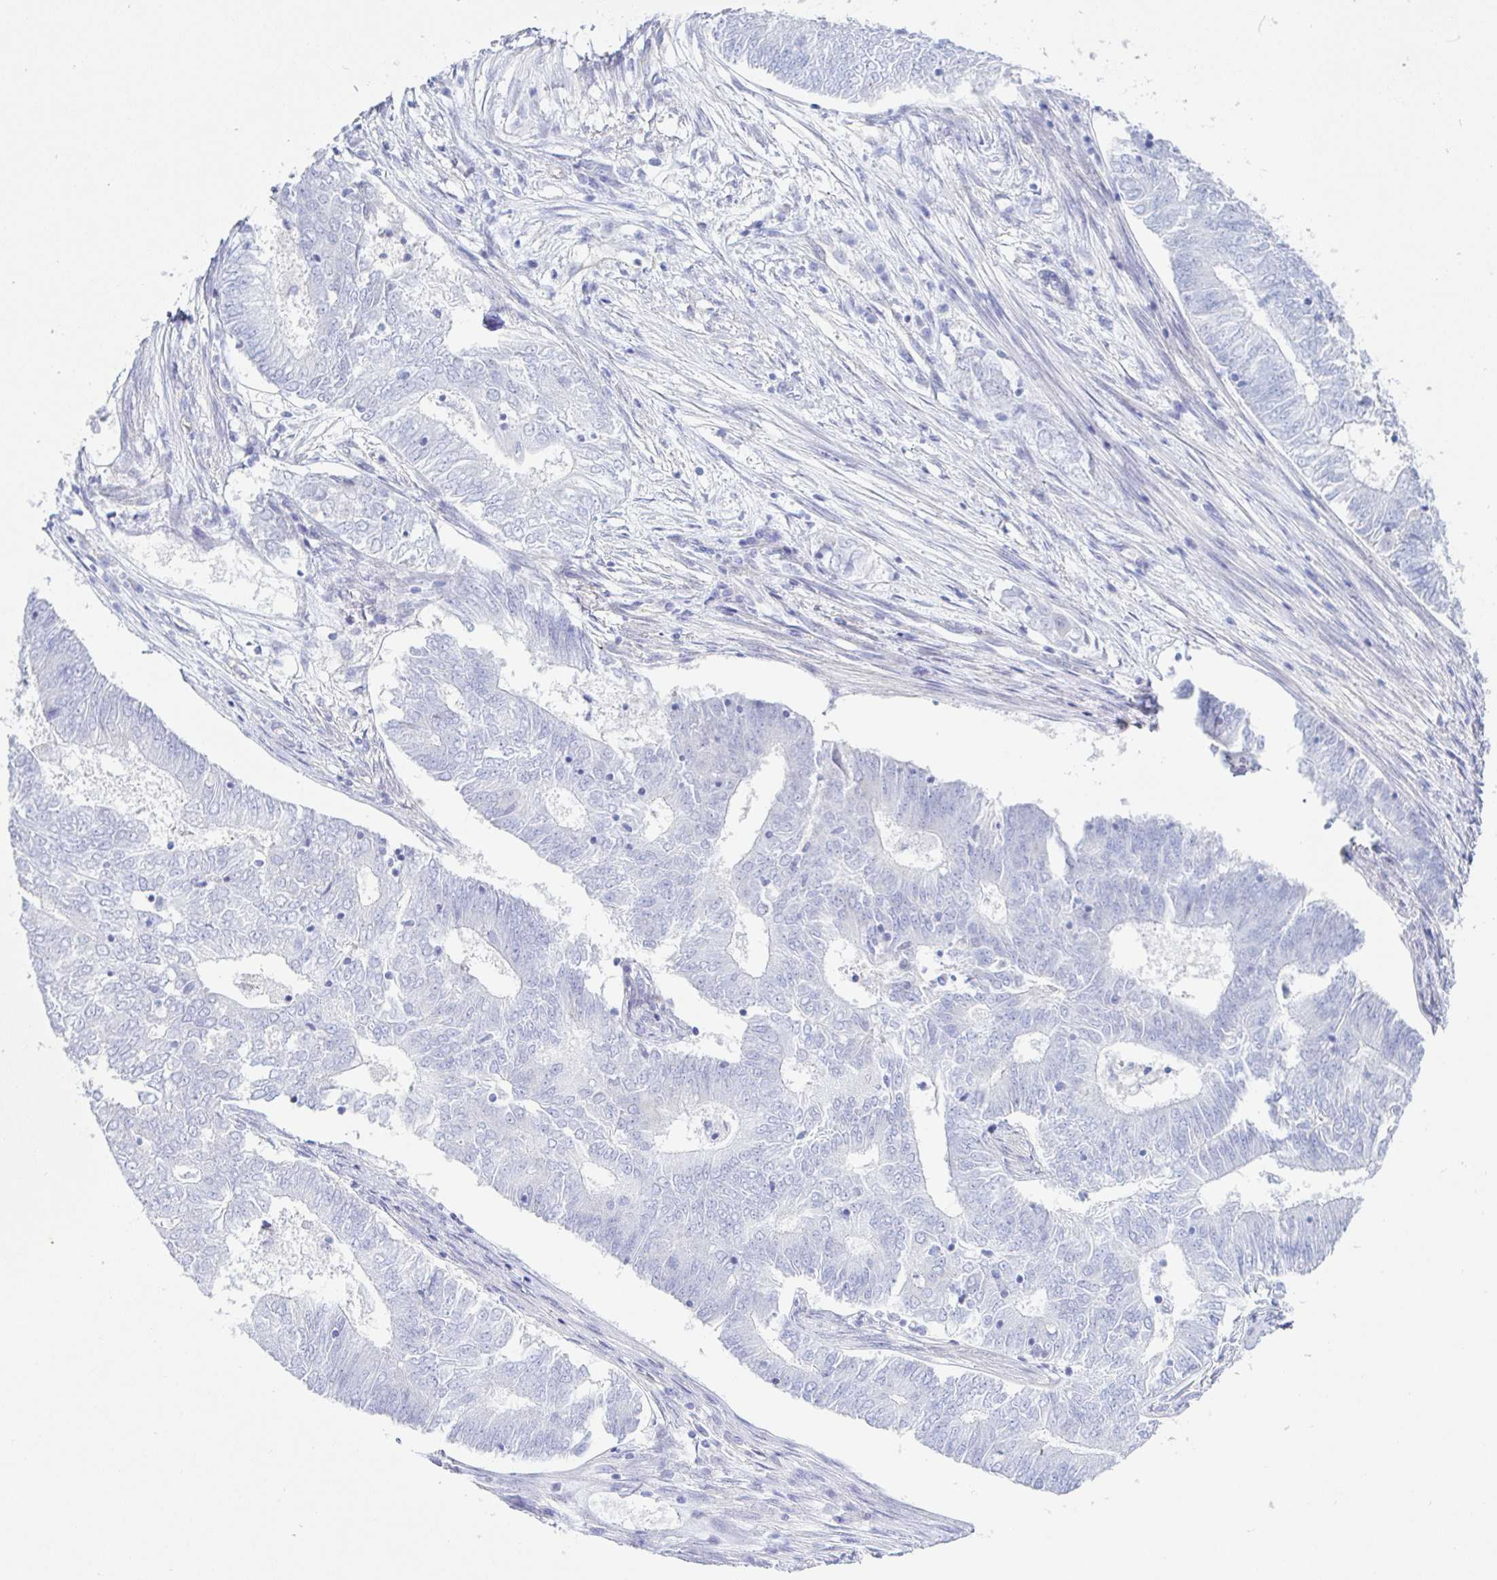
{"staining": {"intensity": "weak", "quantity": "<25%", "location": "cytoplasmic/membranous"}, "tissue": "endometrial cancer", "cell_type": "Tumor cells", "image_type": "cancer", "snomed": [{"axis": "morphology", "description": "Adenocarcinoma, NOS"}, {"axis": "topography", "description": "Endometrium"}], "caption": "Human endometrial cancer stained for a protein using IHC exhibits no staining in tumor cells.", "gene": "ARL4D", "patient": {"sex": "female", "age": 62}}